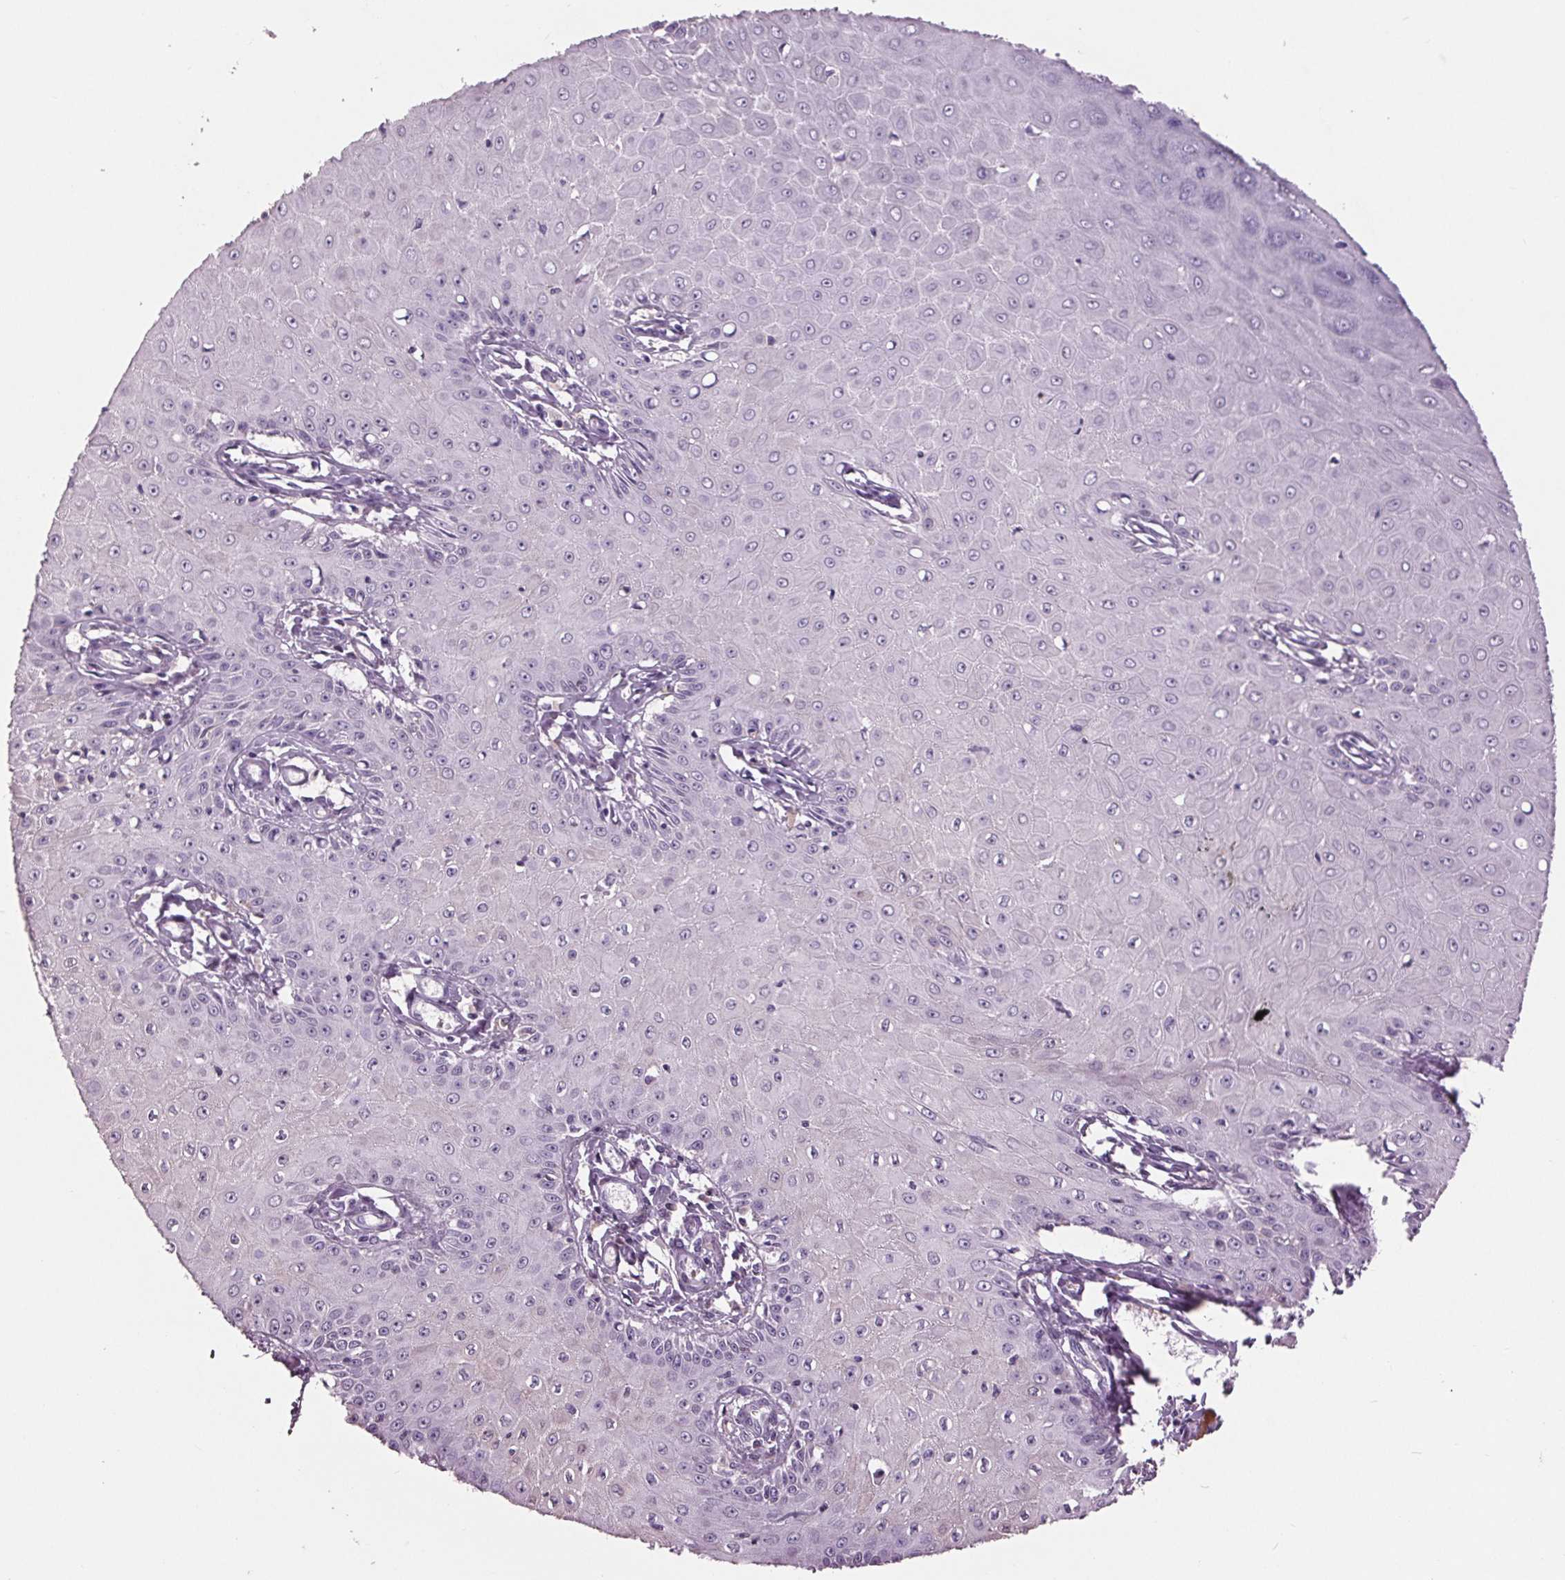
{"staining": {"intensity": "negative", "quantity": "none", "location": "none"}, "tissue": "skin cancer", "cell_type": "Tumor cells", "image_type": "cancer", "snomed": [{"axis": "morphology", "description": "Squamous cell carcinoma, NOS"}, {"axis": "topography", "description": "Skin"}], "caption": "The immunohistochemistry (IHC) histopathology image has no significant positivity in tumor cells of skin cancer (squamous cell carcinoma) tissue. (DAB IHC visualized using brightfield microscopy, high magnification).", "gene": "C6", "patient": {"sex": "male", "age": 70}}